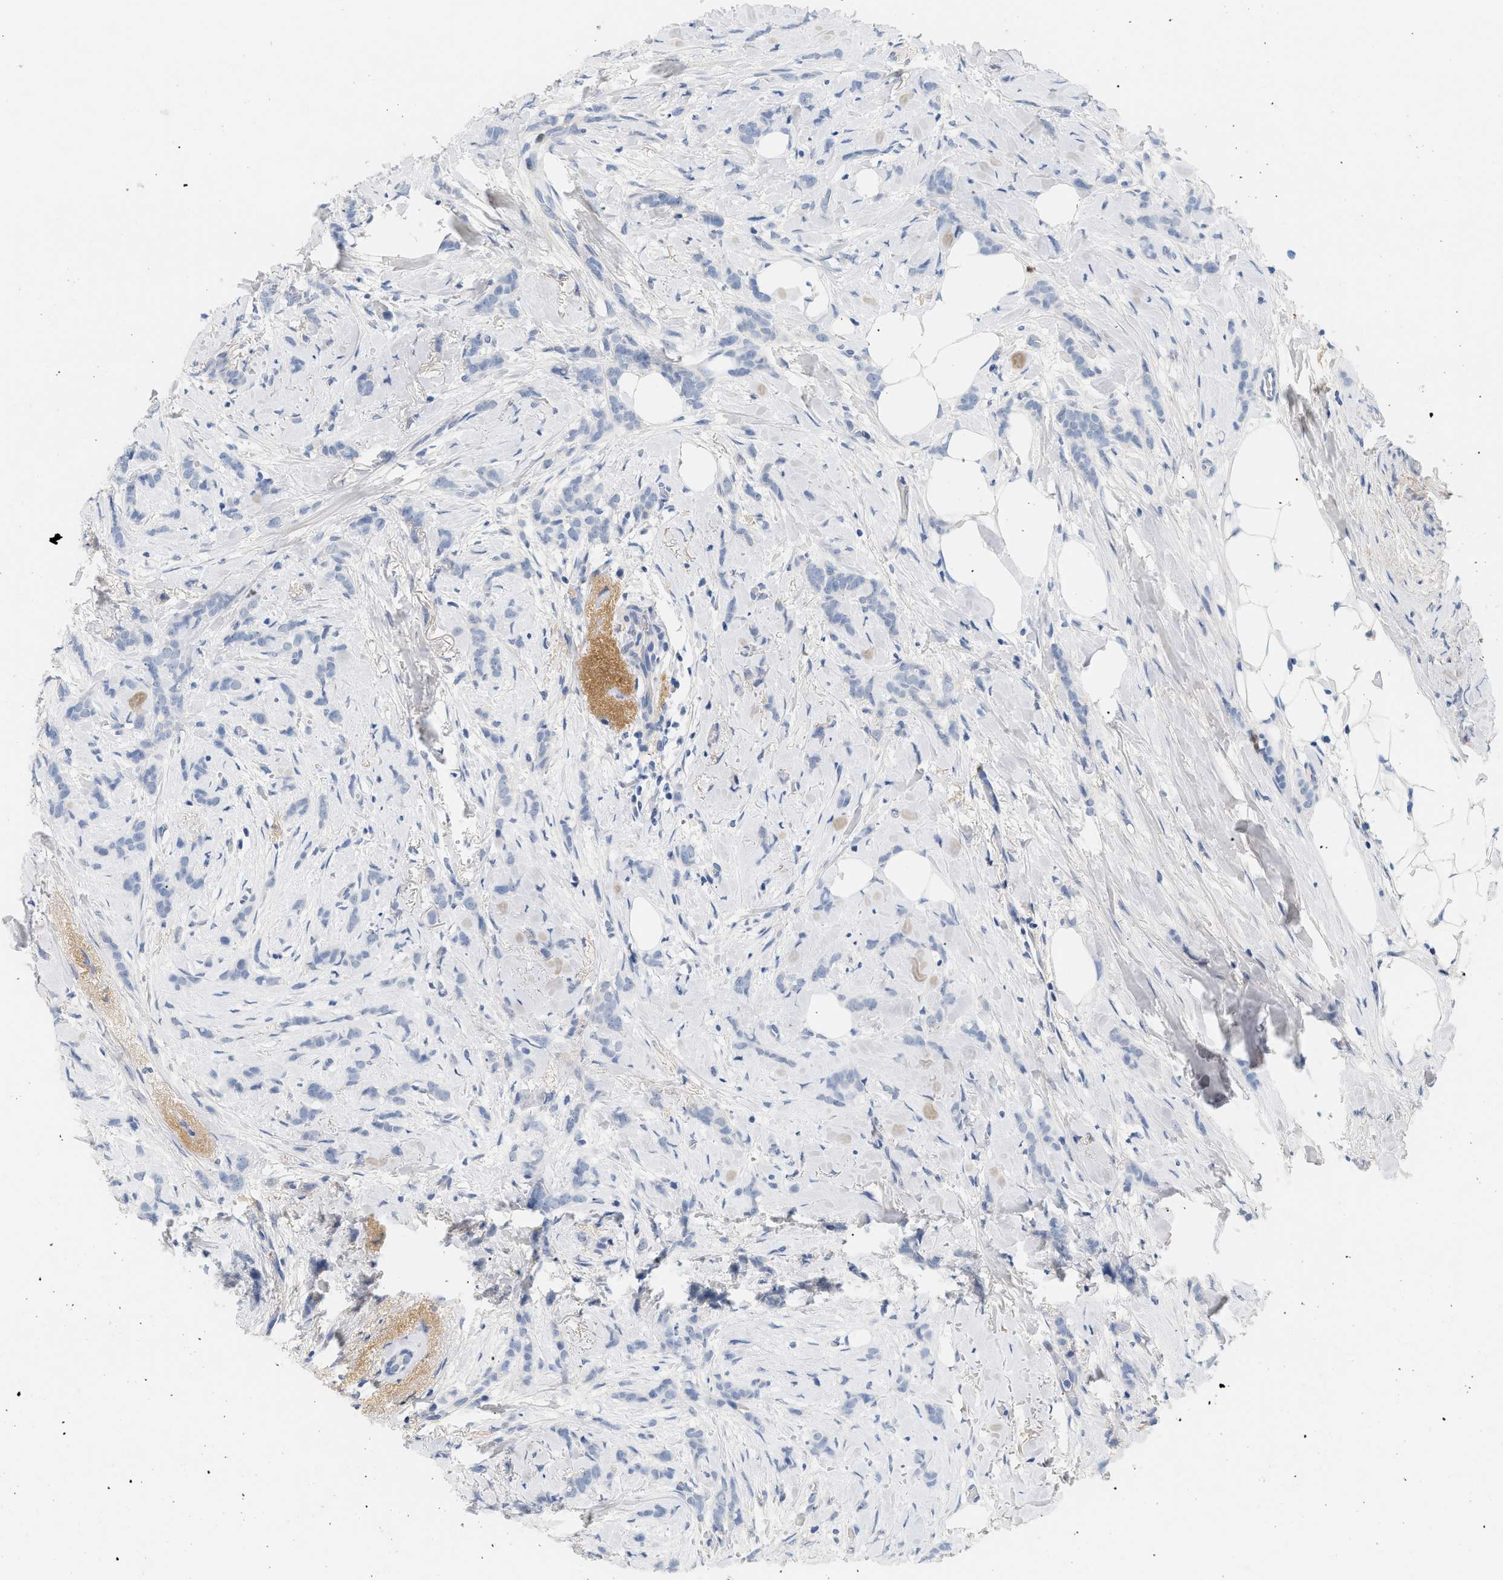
{"staining": {"intensity": "negative", "quantity": "none", "location": "none"}, "tissue": "breast cancer", "cell_type": "Tumor cells", "image_type": "cancer", "snomed": [{"axis": "morphology", "description": "Lobular carcinoma, in situ"}, {"axis": "morphology", "description": "Lobular carcinoma"}, {"axis": "topography", "description": "Breast"}], "caption": "Immunohistochemistry image of neoplastic tissue: lobular carcinoma in situ (breast) stained with DAB reveals no significant protein expression in tumor cells.", "gene": "CFH", "patient": {"sex": "female", "age": 41}}